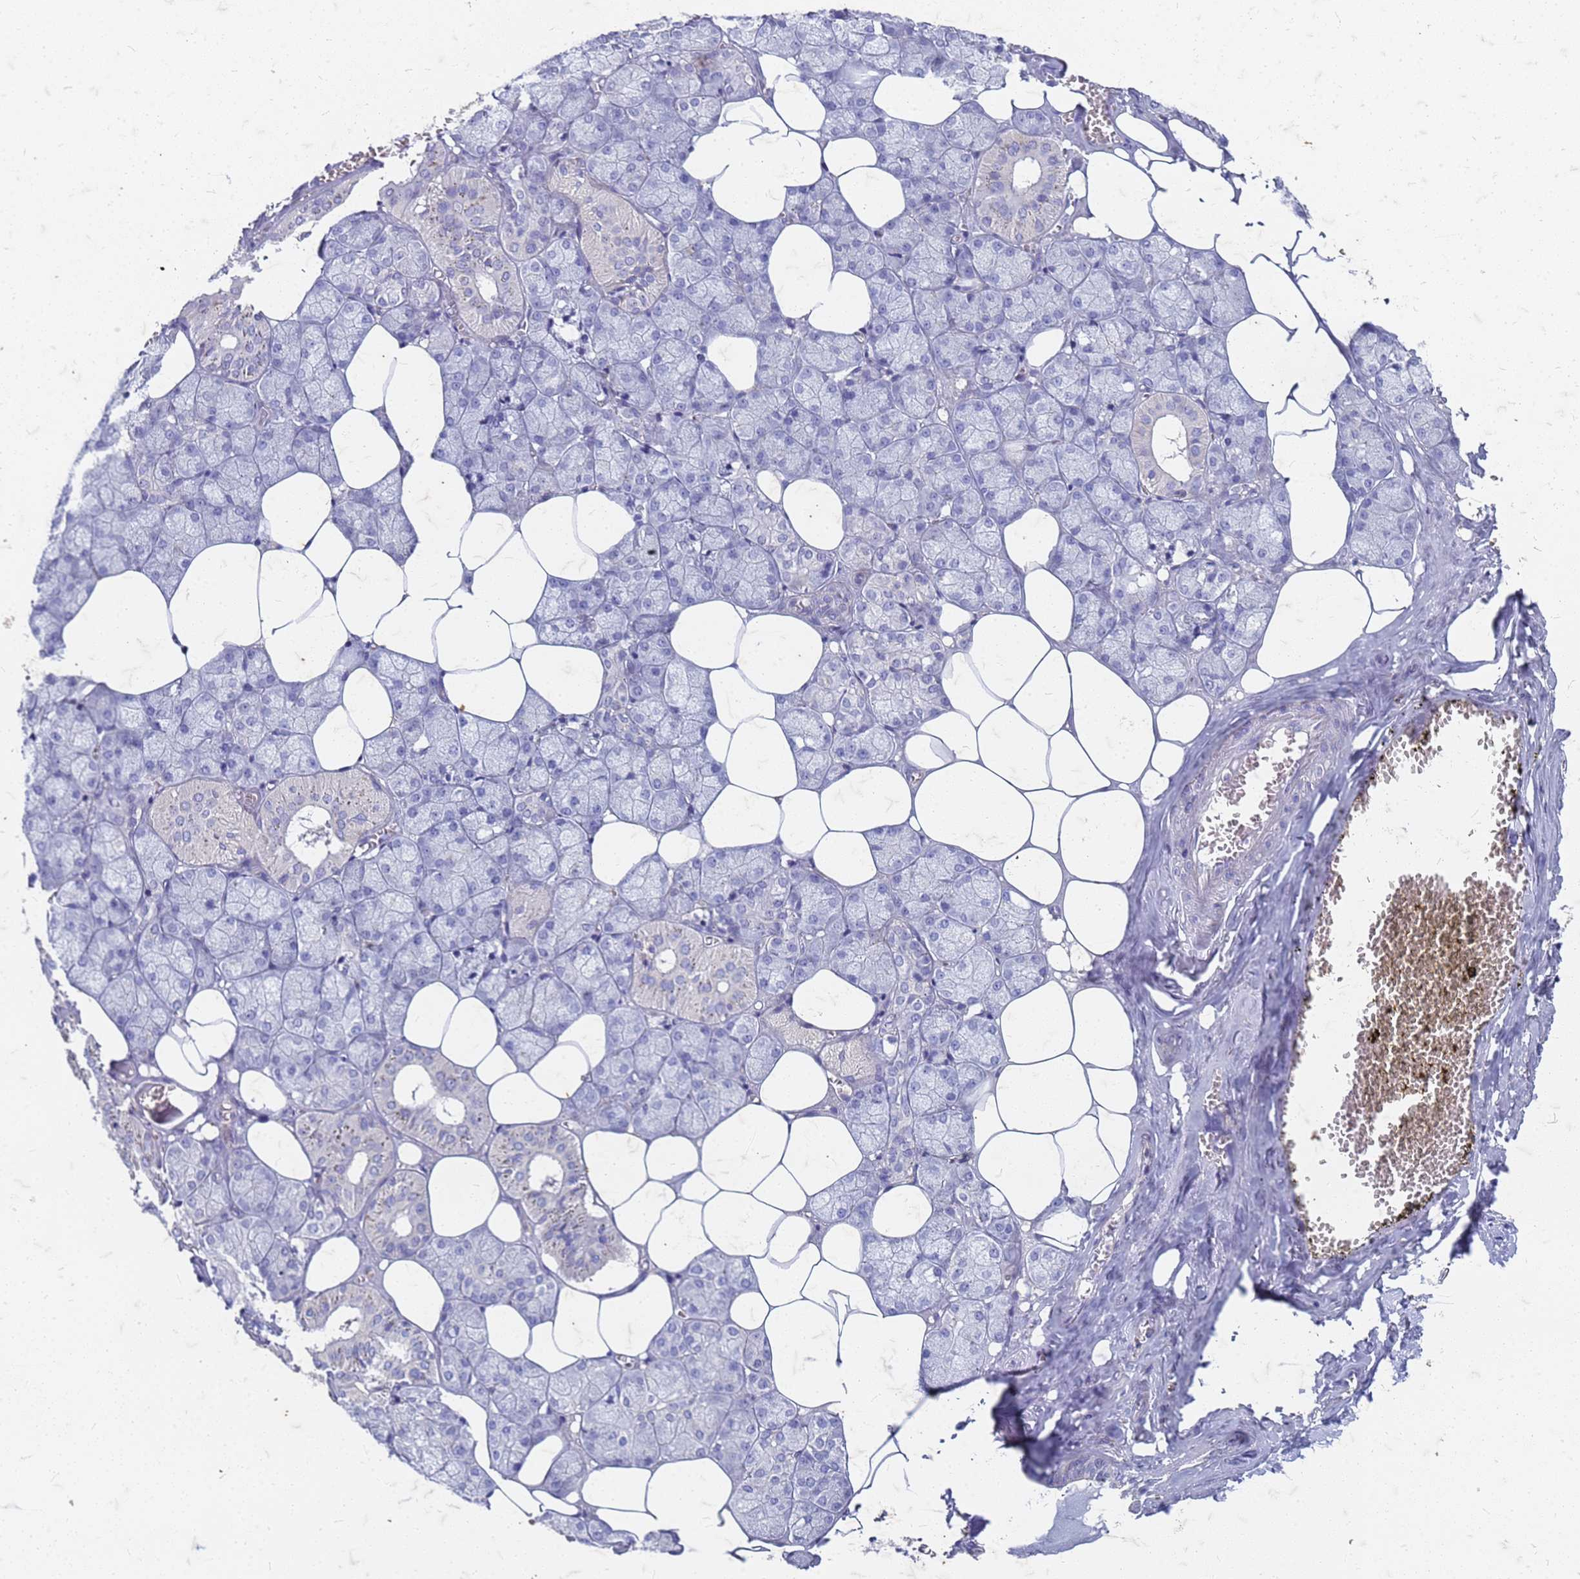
{"staining": {"intensity": "negative", "quantity": "none", "location": "none"}, "tissue": "salivary gland", "cell_type": "Glandular cells", "image_type": "normal", "snomed": [{"axis": "morphology", "description": "Normal tissue, NOS"}, {"axis": "topography", "description": "Salivary gland"}], "caption": "DAB immunohistochemical staining of unremarkable human salivary gland shows no significant staining in glandular cells.", "gene": "TRIM64B", "patient": {"sex": "male", "age": 62}}